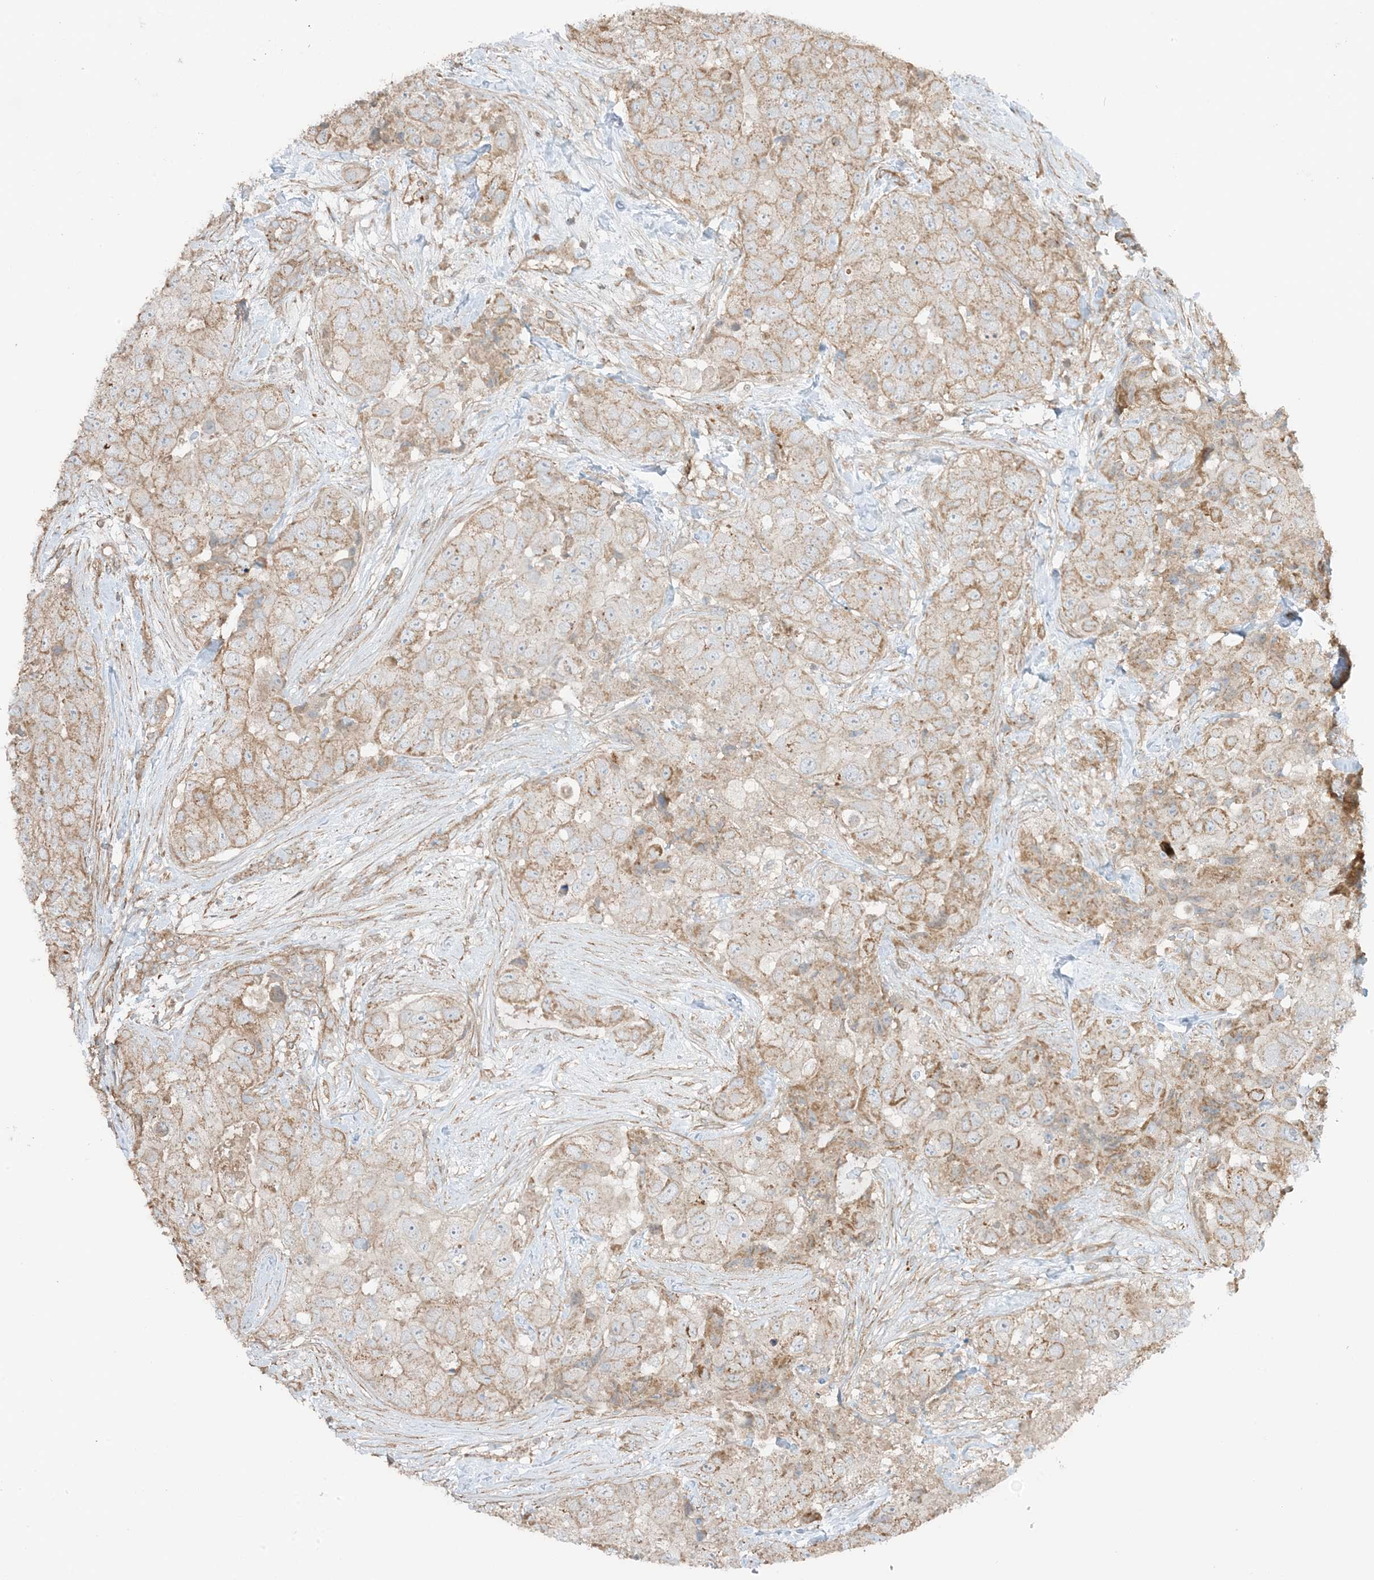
{"staining": {"intensity": "weak", "quantity": "25%-75%", "location": "cytoplasmic/membranous"}, "tissue": "breast cancer", "cell_type": "Tumor cells", "image_type": "cancer", "snomed": [{"axis": "morphology", "description": "Duct carcinoma"}, {"axis": "topography", "description": "Breast"}], "caption": "This image shows immunohistochemistry (IHC) staining of human breast cancer (intraductal carcinoma), with low weak cytoplasmic/membranous staining in about 25%-75% of tumor cells.", "gene": "SLC25A12", "patient": {"sex": "female", "age": 62}}